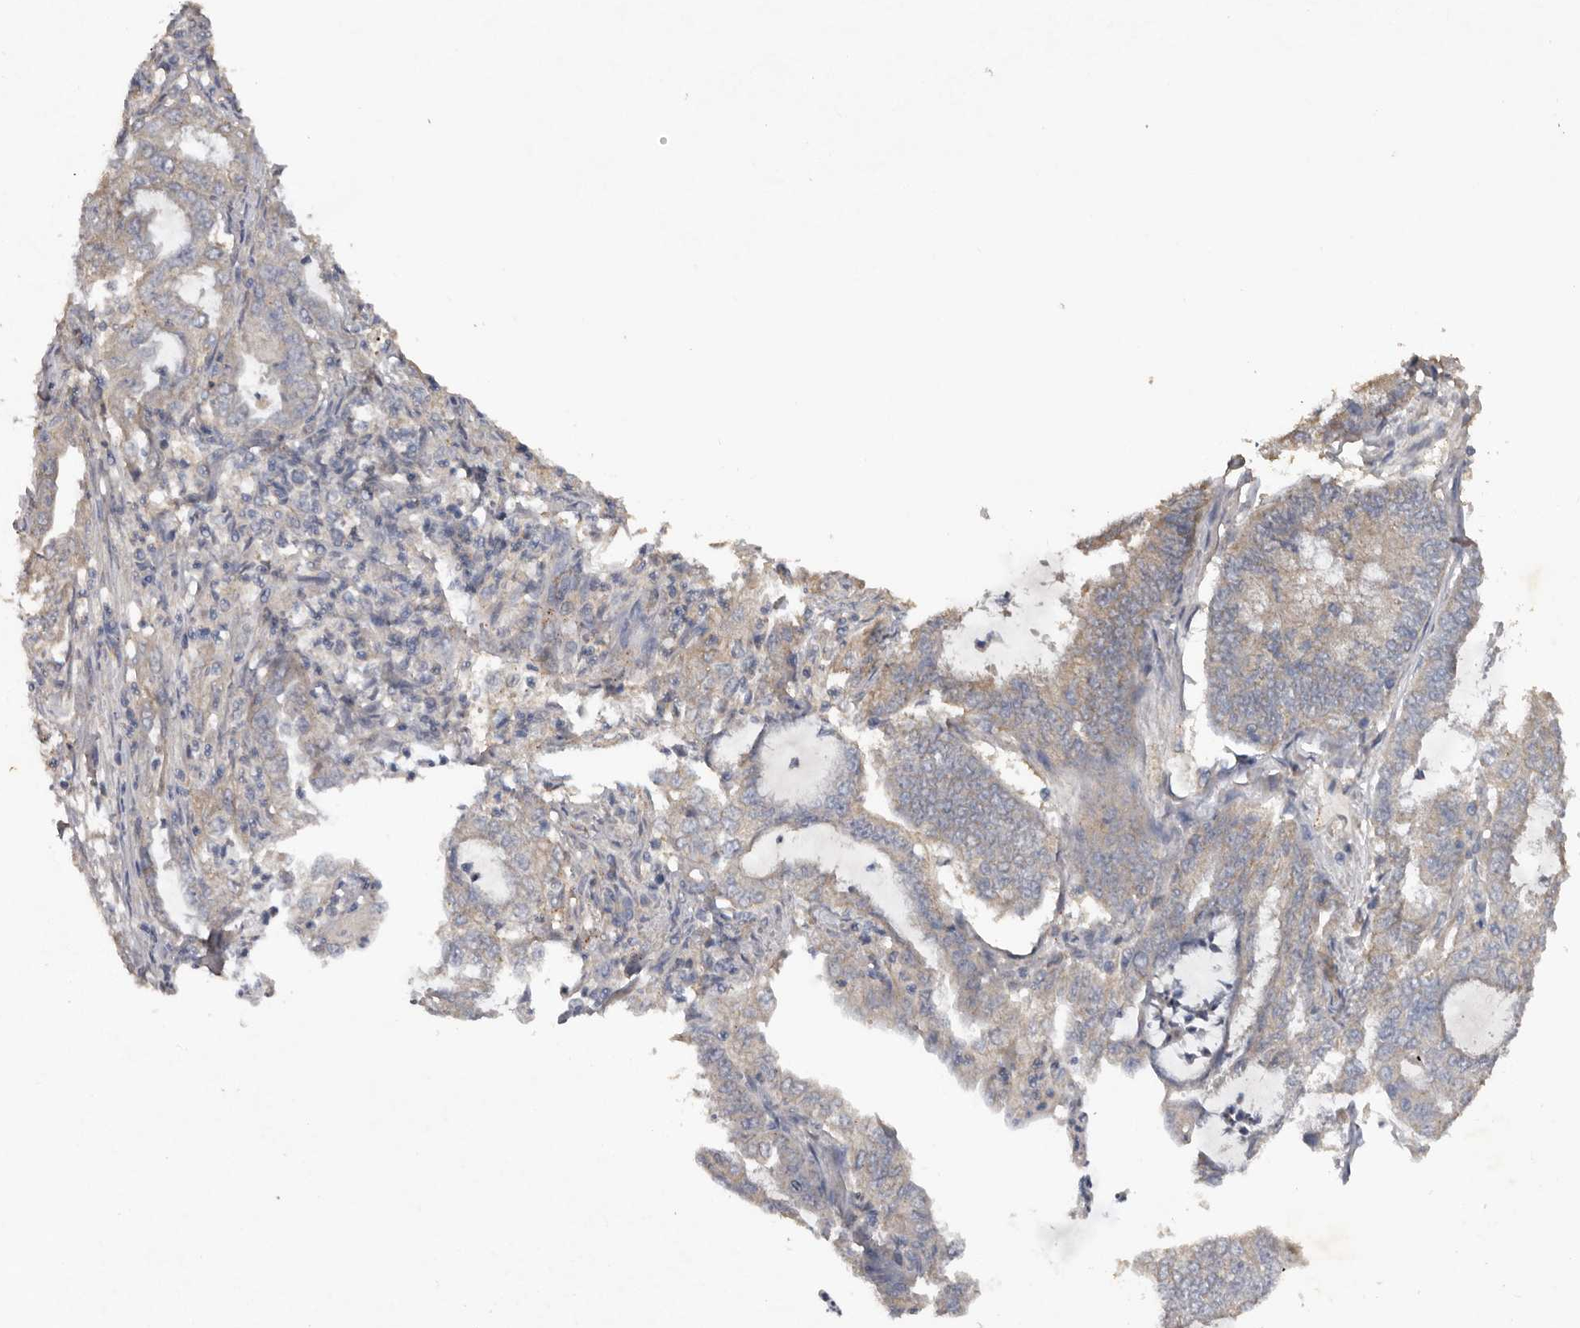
{"staining": {"intensity": "negative", "quantity": "none", "location": "none"}, "tissue": "endometrial cancer", "cell_type": "Tumor cells", "image_type": "cancer", "snomed": [{"axis": "morphology", "description": "Adenocarcinoma, NOS"}, {"axis": "topography", "description": "Endometrium"}], "caption": "Adenocarcinoma (endometrial) was stained to show a protein in brown. There is no significant expression in tumor cells.", "gene": "HYAL4", "patient": {"sex": "female", "age": 49}}